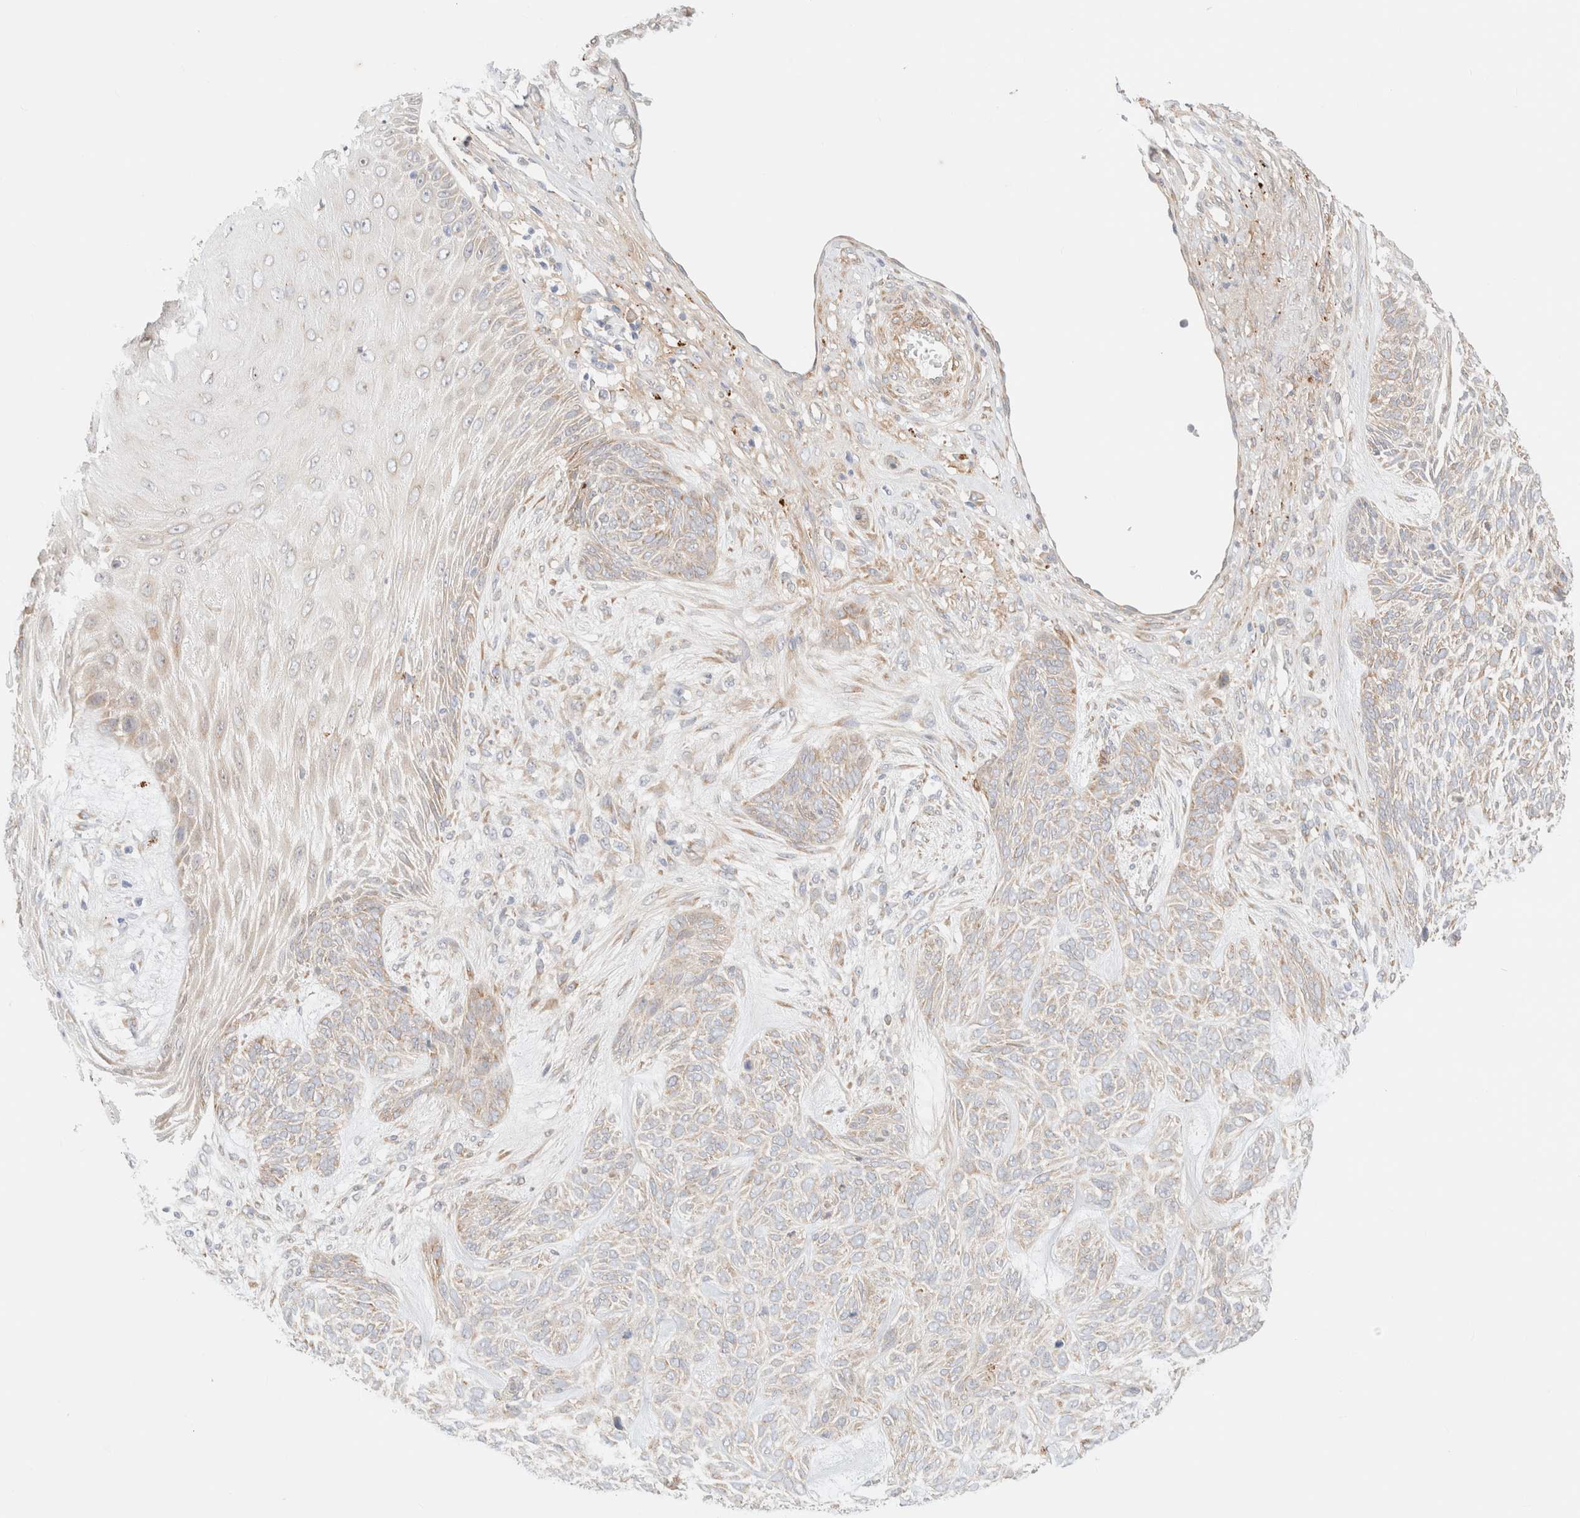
{"staining": {"intensity": "weak", "quantity": "<25%", "location": "cytoplasmic/membranous"}, "tissue": "skin cancer", "cell_type": "Tumor cells", "image_type": "cancer", "snomed": [{"axis": "morphology", "description": "Basal cell carcinoma"}, {"axis": "topography", "description": "Skin"}], "caption": "DAB (3,3'-diaminobenzidine) immunohistochemical staining of human skin cancer displays no significant expression in tumor cells.", "gene": "RRP15", "patient": {"sex": "male", "age": 55}}